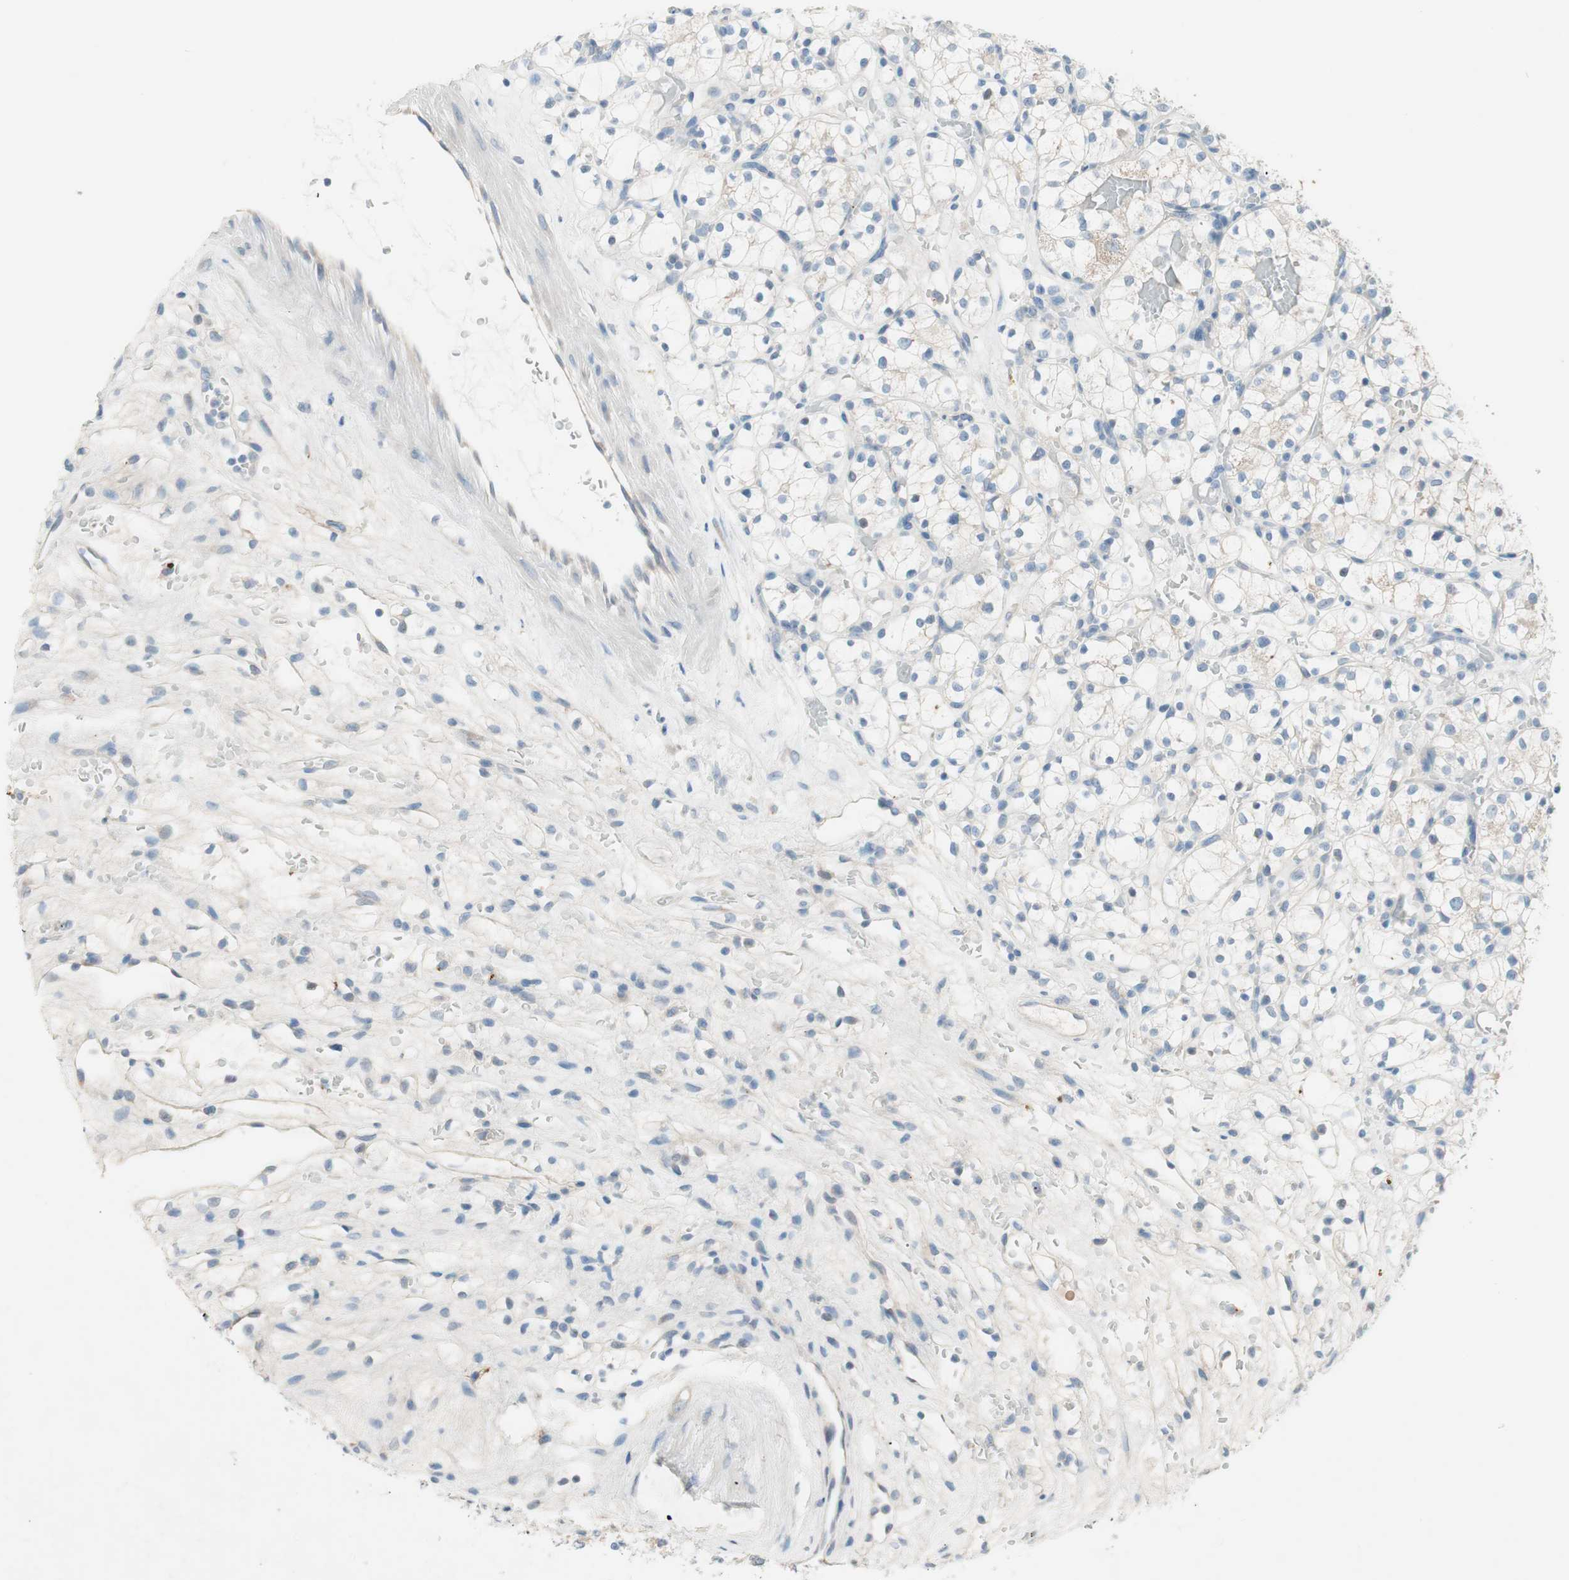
{"staining": {"intensity": "negative", "quantity": "none", "location": "none"}, "tissue": "renal cancer", "cell_type": "Tumor cells", "image_type": "cancer", "snomed": [{"axis": "morphology", "description": "Adenocarcinoma, NOS"}, {"axis": "topography", "description": "Kidney"}], "caption": "Image shows no significant protein staining in tumor cells of renal adenocarcinoma.", "gene": "PRRG4", "patient": {"sex": "female", "age": 60}}